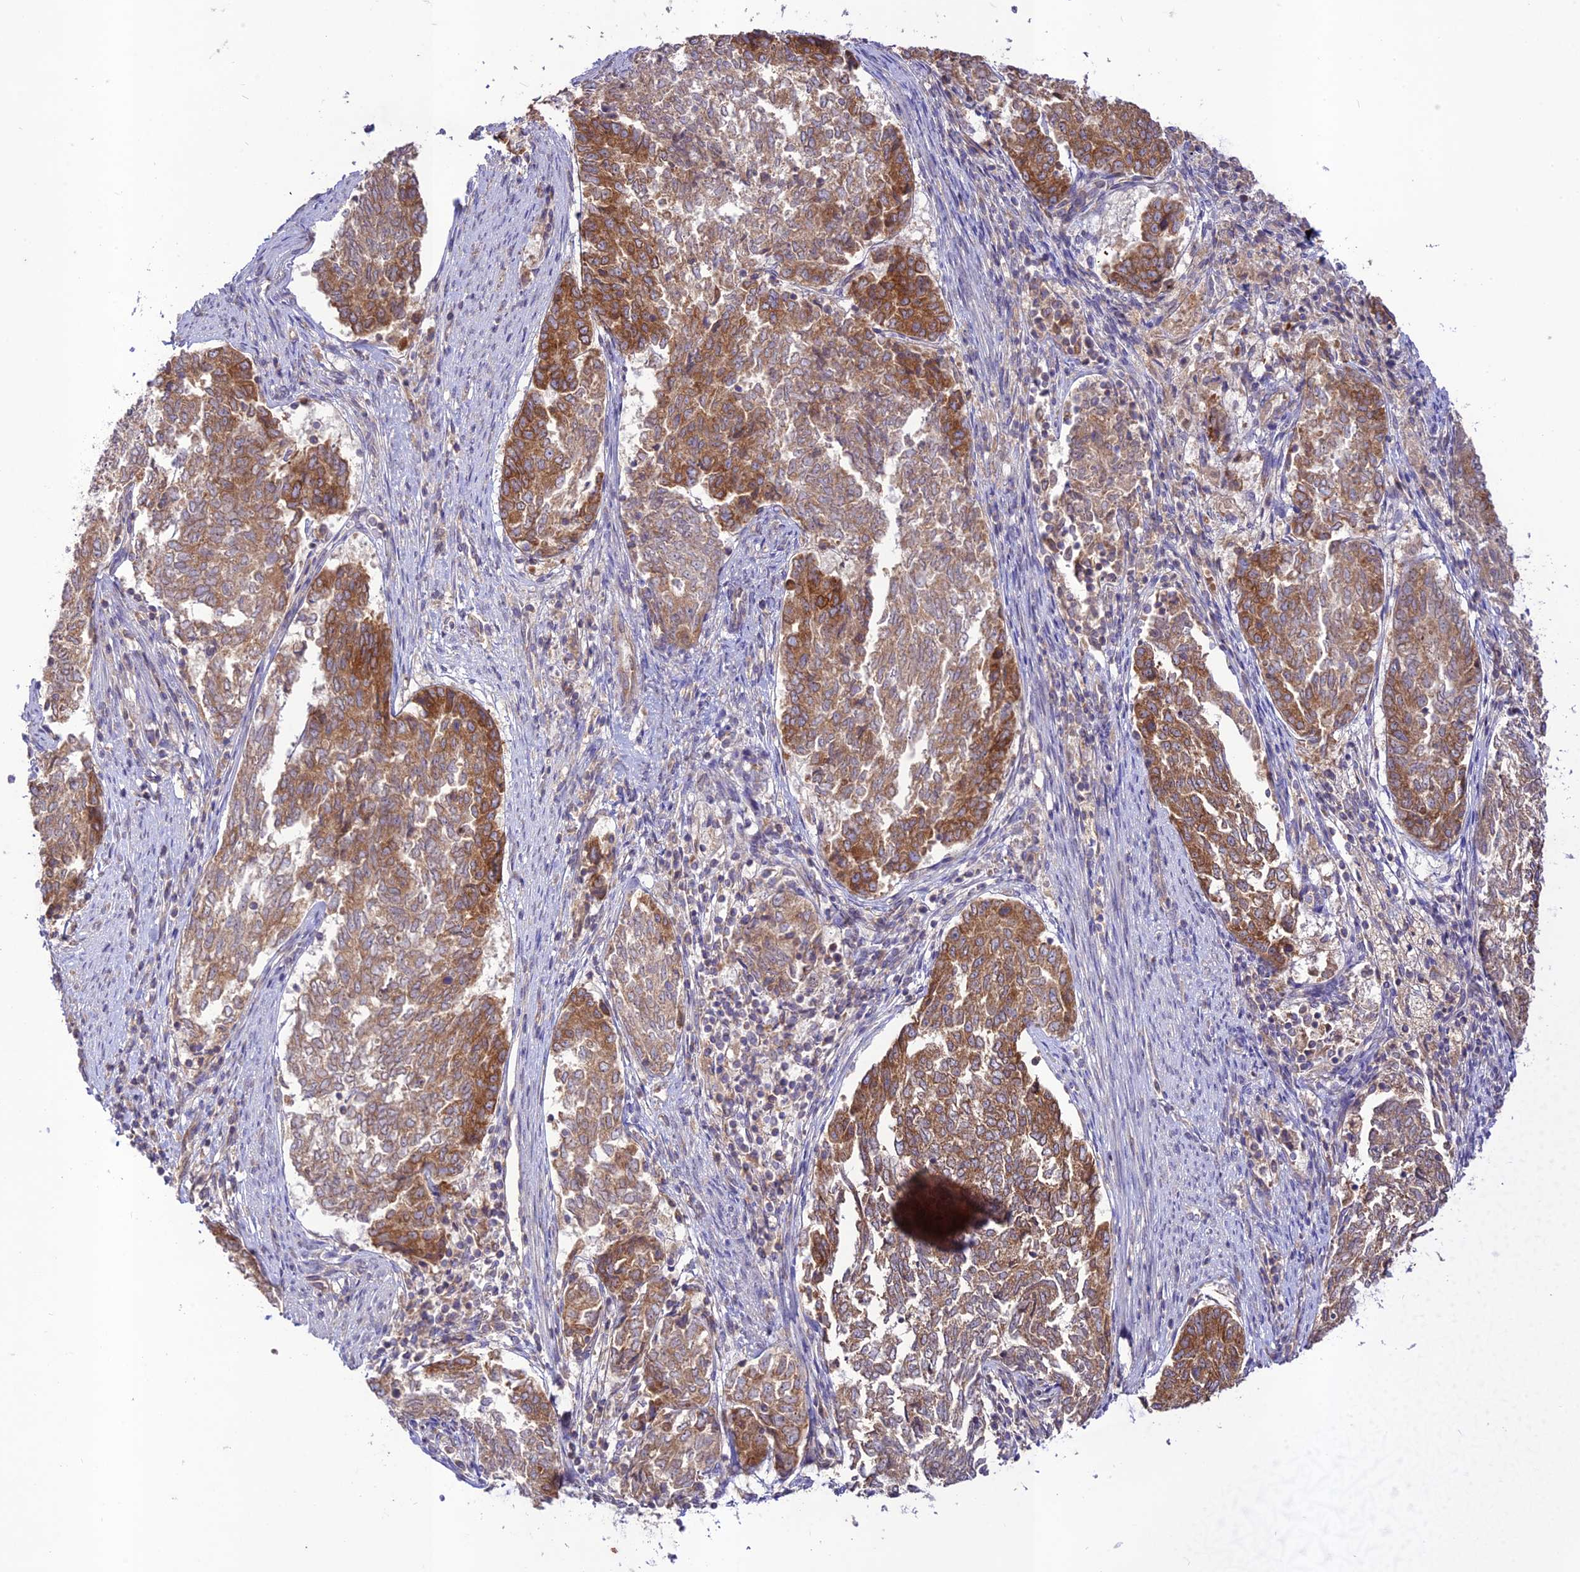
{"staining": {"intensity": "moderate", "quantity": ">75%", "location": "cytoplasmic/membranous"}, "tissue": "endometrial cancer", "cell_type": "Tumor cells", "image_type": "cancer", "snomed": [{"axis": "morphology", "description": "Adenocarcinoma, NOS"}, {"axis": "topography", "description": "Endometrium"}], "caption": "Immunohistochemical staining of endometrial adenocarcinoma shows moderate cytoplasmic/membranous protein expression in about >75% of tumor cells.", "gene": "TMEM259", "patient": {"sex": "female", "age": 80}}